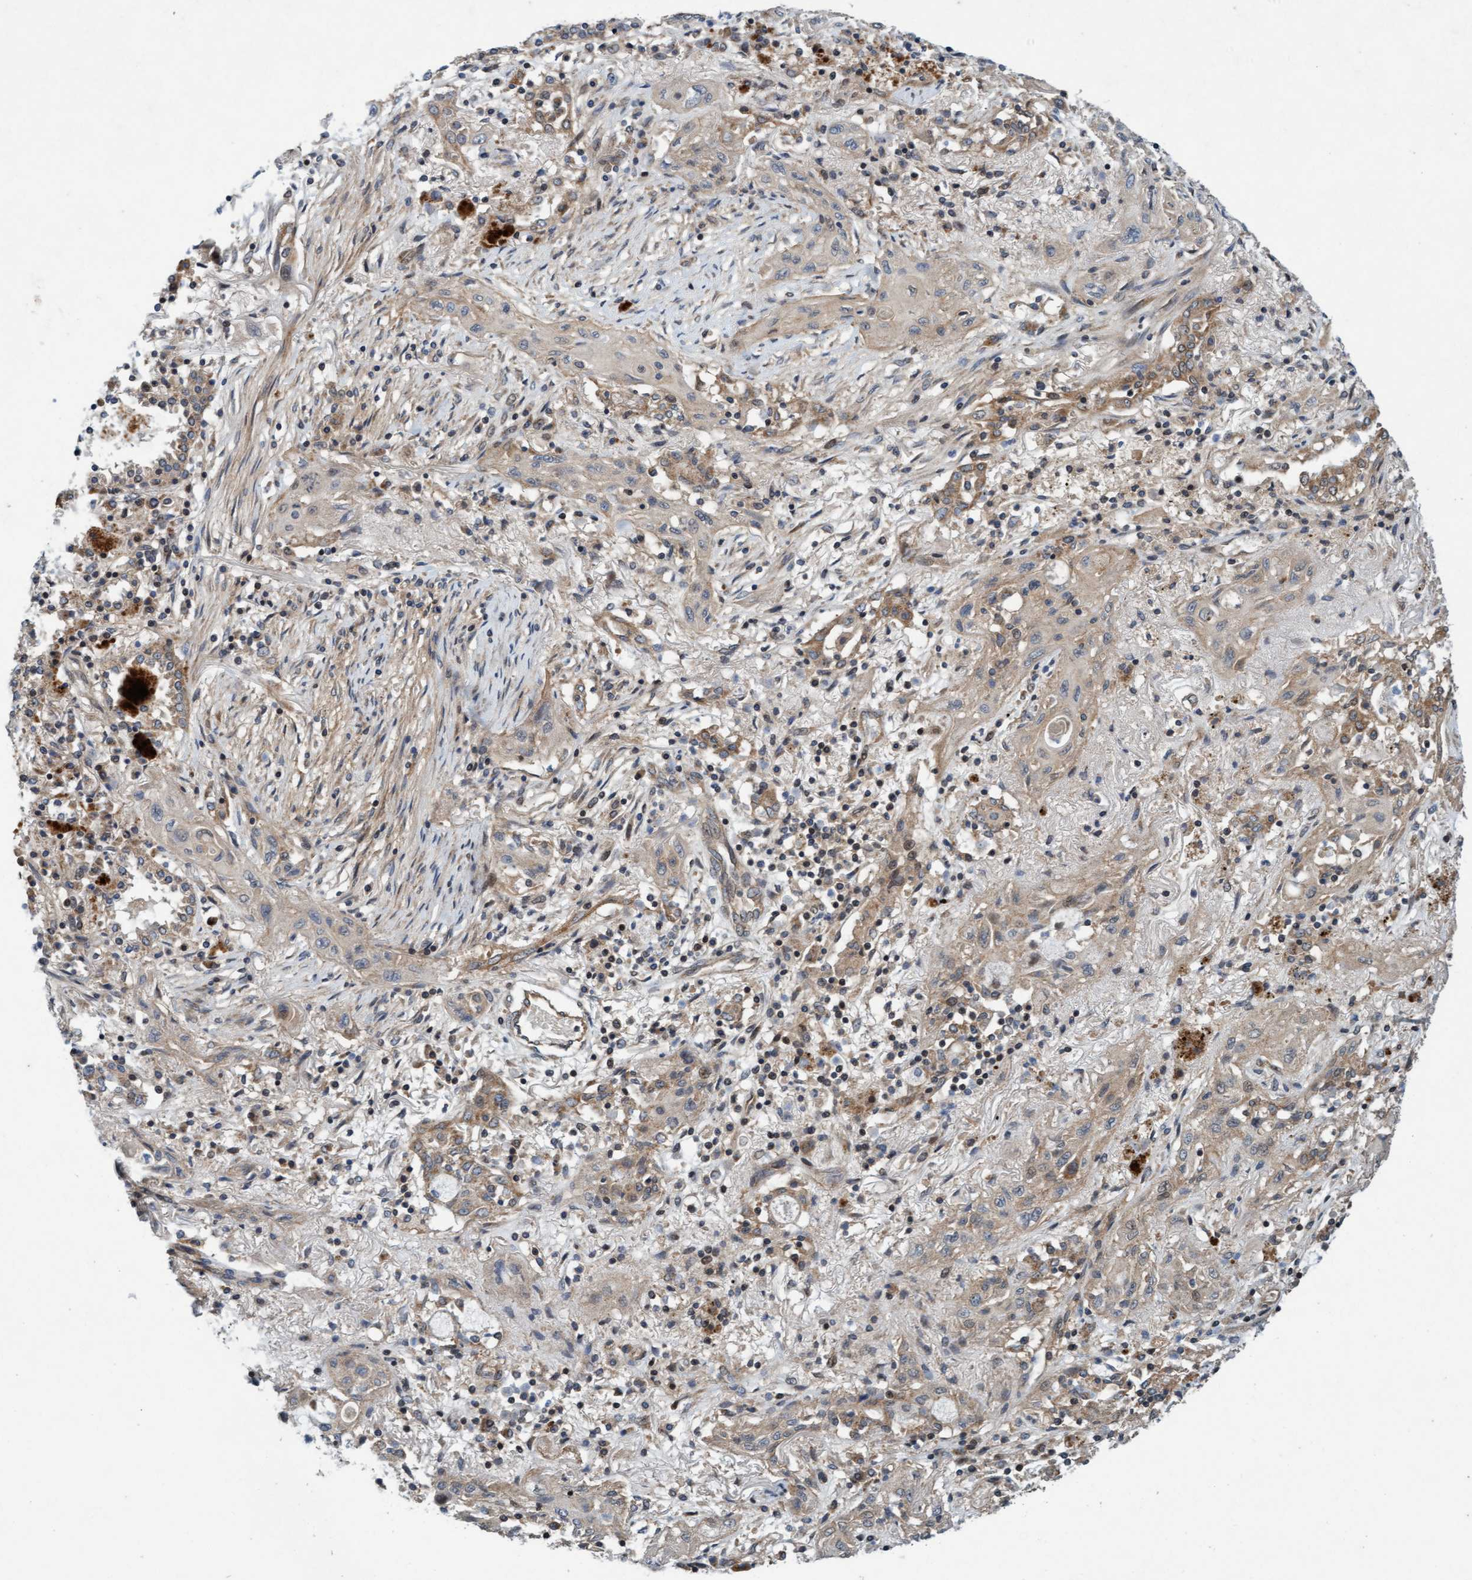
{"staining": {"intensity": "weak", "quantity": ">75%", "location": "cytoplasmic/membranous"}, "tissue": "lung cancer", "cell_type": "Tumor cells", "image_type": "cancer", "snomed": [{"axis": "morphology", "description": "Squamous cell carcinoma, NOS"}, {"axis": "topography", "description": "Lung"}], "caption": "Immunohistochemical staining of squamous cell carcinoma (lung) exhibits low levels of weak cytoplasmic/membranous protein staining in about >75% of tumor cells.", "gene": "MLXIP", "patient": {"sex": "female", "age": 47}}